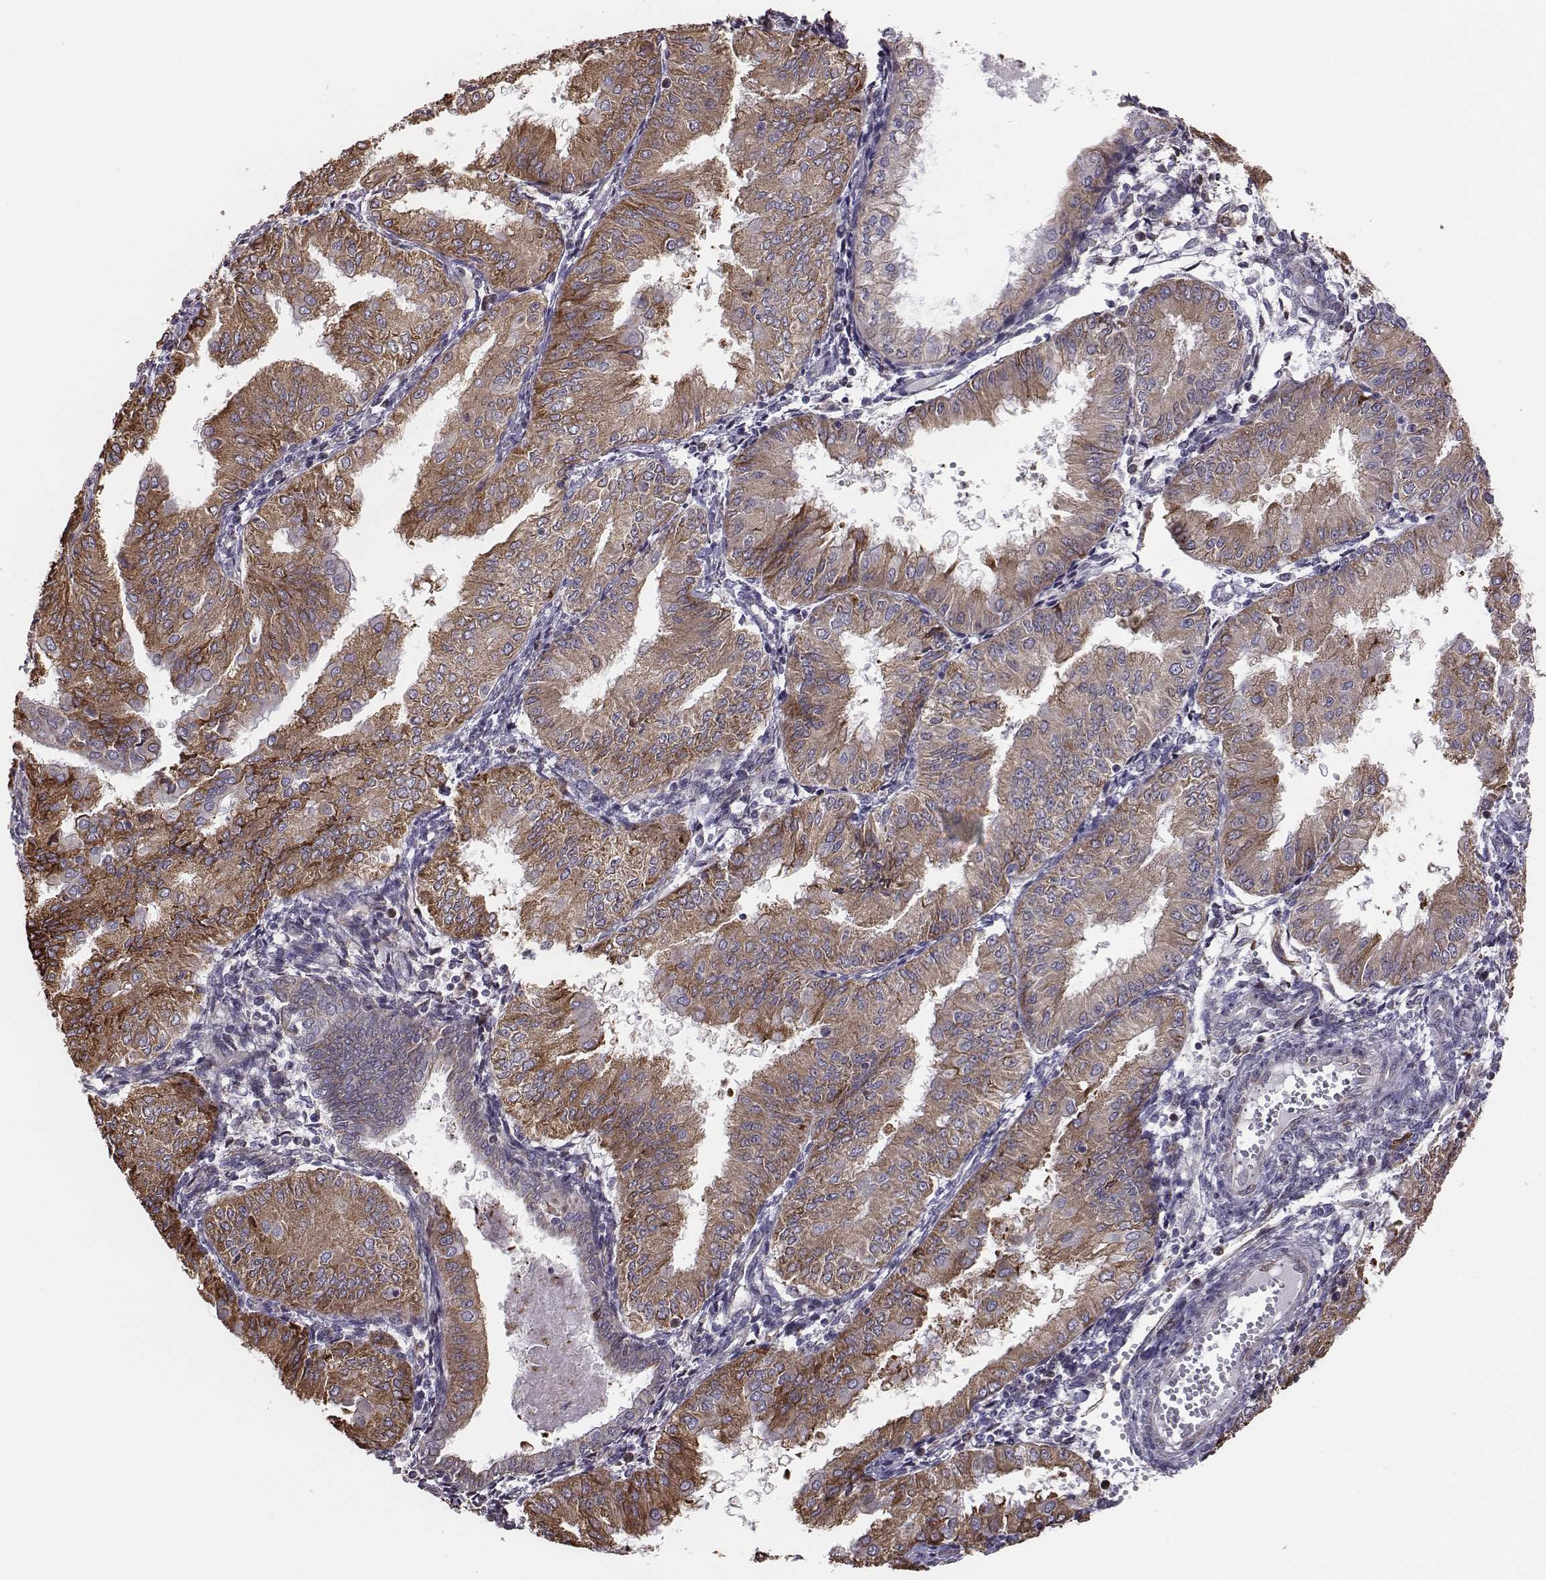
{"staining": {"intensity": "moderate", "quantity": ">75%", "location": "cytoplasmic/membranous"}, "tissue": "endometrial cancer", "cell_type": "Tumor cells", "image_type": "cancer", "snomed": [{"axis": "morphology", "description": "Adenocarcinoma, NOS"}, {"axis": "topography", "description": "Endometrium"}], "caption": "Moderate cytoplasmic/membranous staining for a protein is seen in approximately >75% of tumor cells of endometrial adenocarcinoma using IHC.", "gene": "SELENOI", "patient": {"sex": "female", "age": 53}}